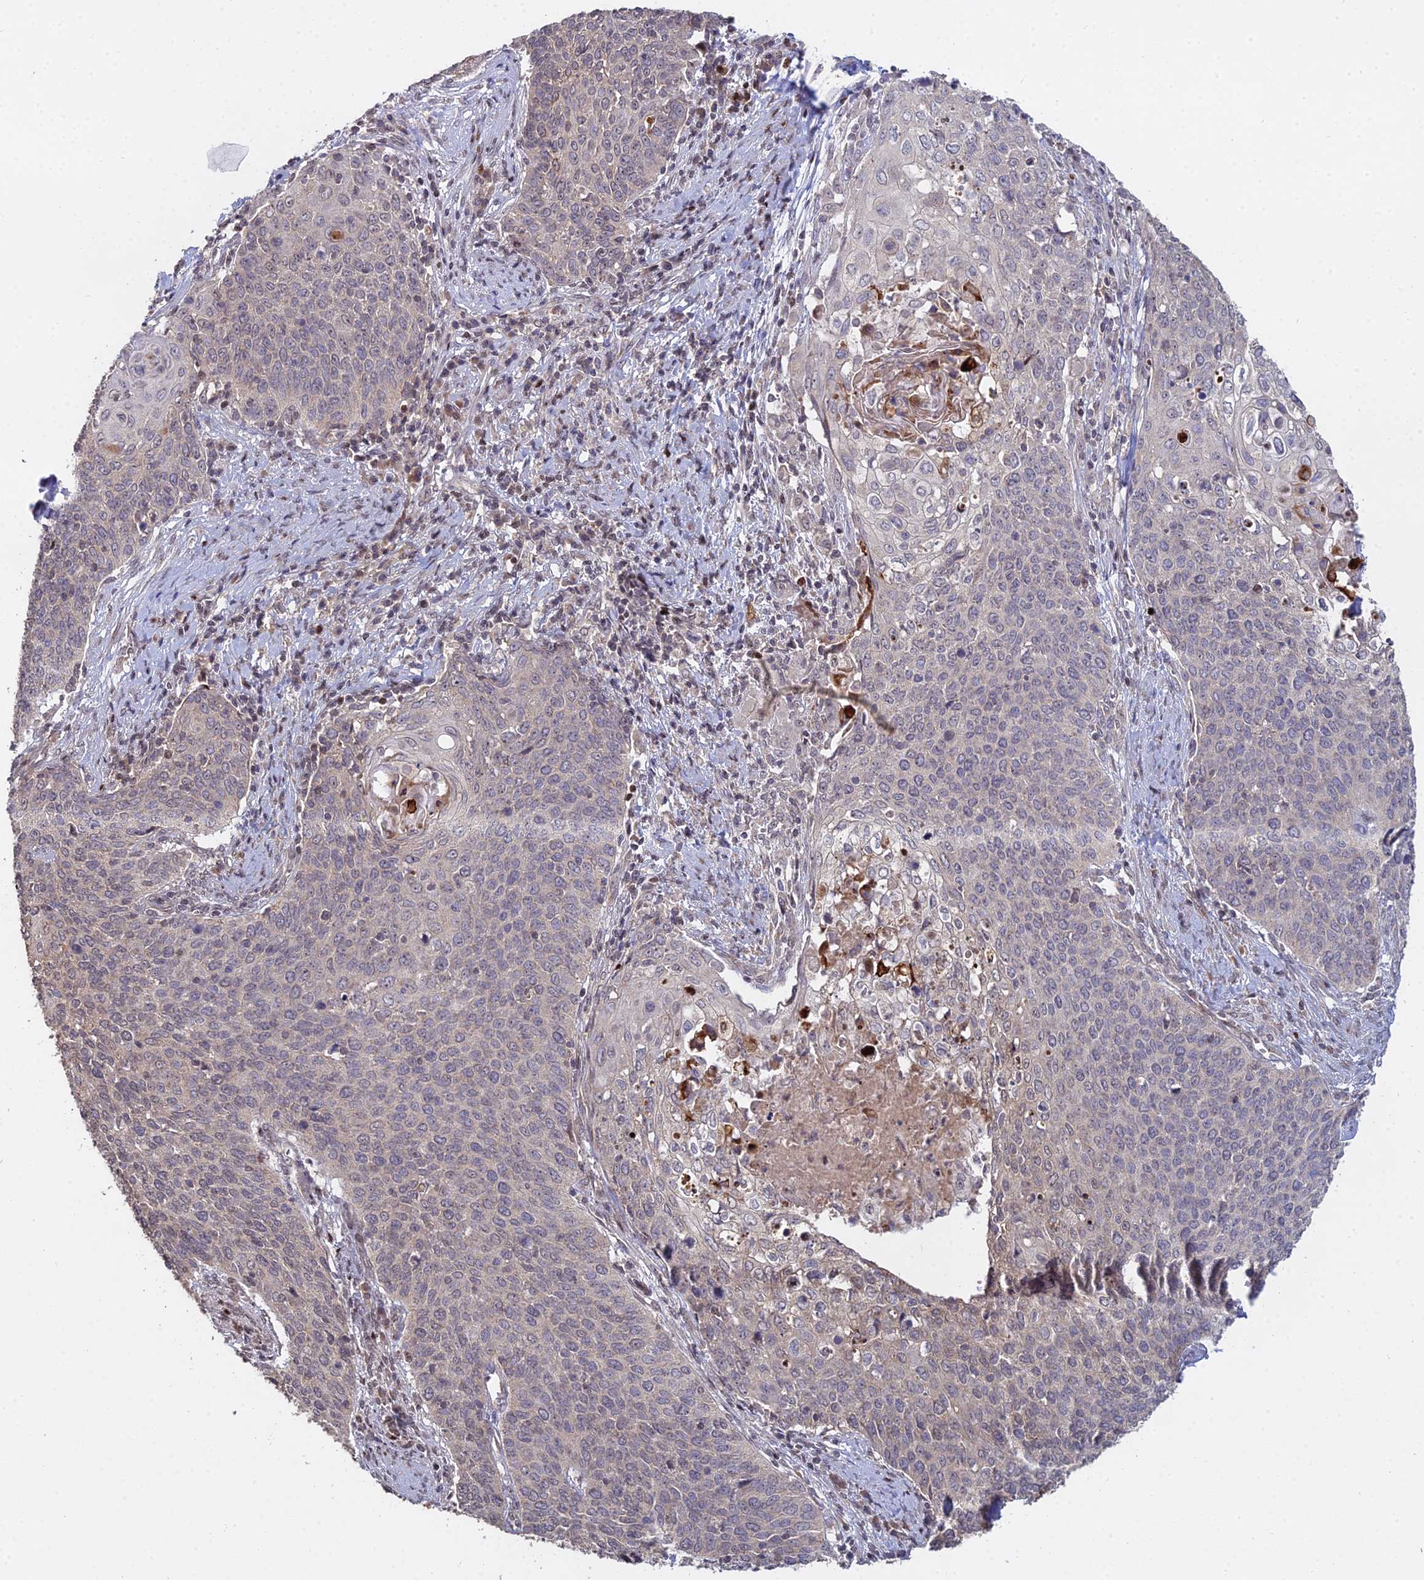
{"staining": {"intensity": "weak", "quantity": "<25%", "location": "cytoplasmic/membranous,nuclear"}, "tissue": "cervical cancer", "cell_type": "Tumor cells", "image_type": "cancer", "snomed": [{"axis": "morphology", "description": "Squamous cell carcinoma, NOS"}, {"axis": "topography", "description": "Cervix"}], "caption": "An image of cervical cancer (squamous cell carcinoma) stained for a protein reveals no brown staining in tumor cells. The staining was performed using DAB to visualize the protein expression in brown, while the nuclei were stained in blue with hematoxylin (Magnification: 20x).", "gene": "RBMS2", "patient": {"sex": "female", "age": 39}}